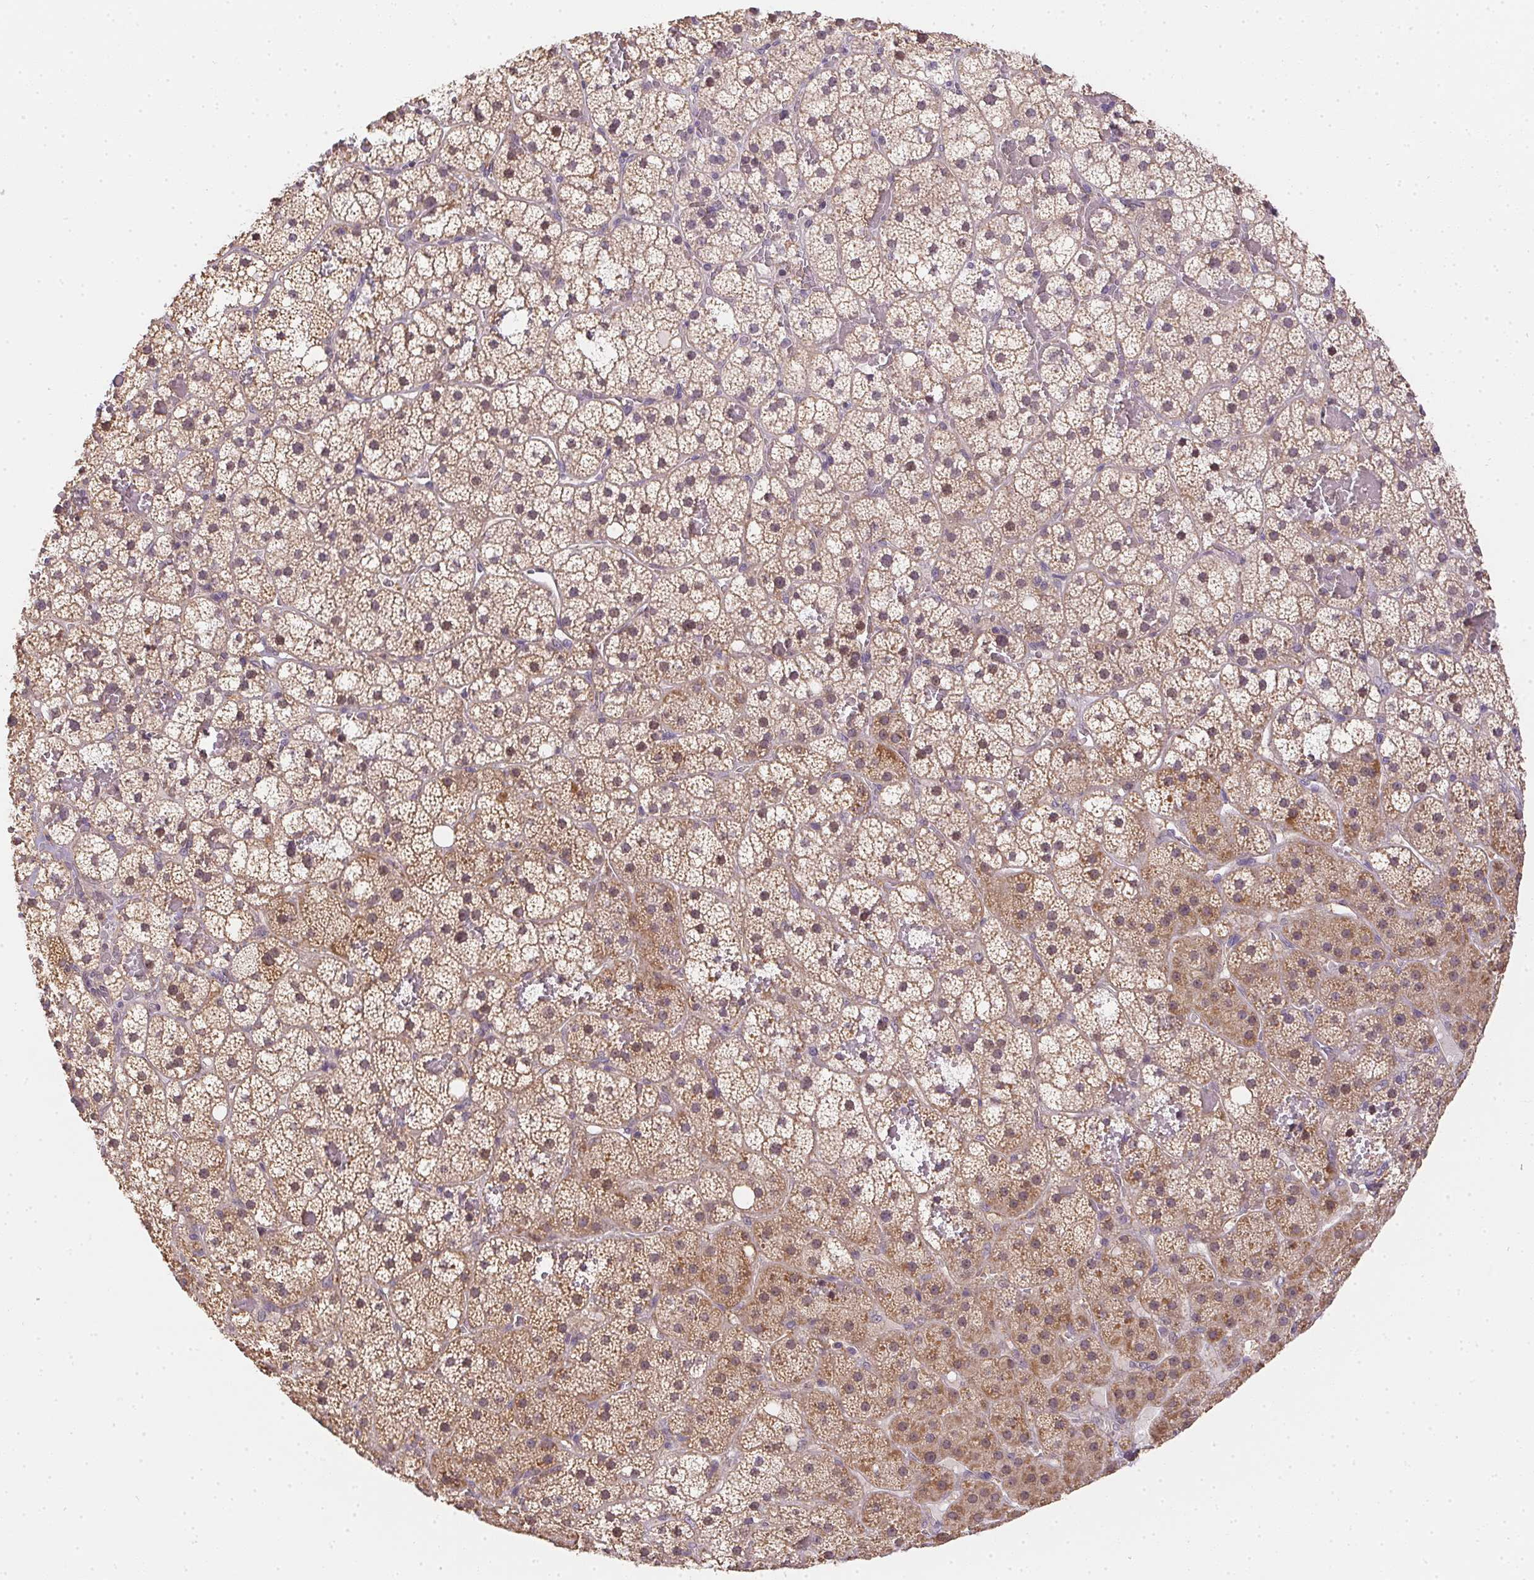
{"staining": {"intensity": "moderate", "quantity": "25%-75%", "location": "cytoplasmic/membranous,nuclear"}, "tissue": "adrenal gland", "cell_type": "Glandular cells", "image_type": "normal", "snomed": [{"axis": "morphology", "description": "Normal tissue, NOS"}, {"axis": "topography", "description": "Adrenal gland"}], "caption": "Unremarkable adrenal gland reveals moderate cytoplasmic/membranous,nuclear expression in approximately 25%-75% of glandular cells.", "gene": "REV3L", "patient": {"sex": "male", "age": 53}}